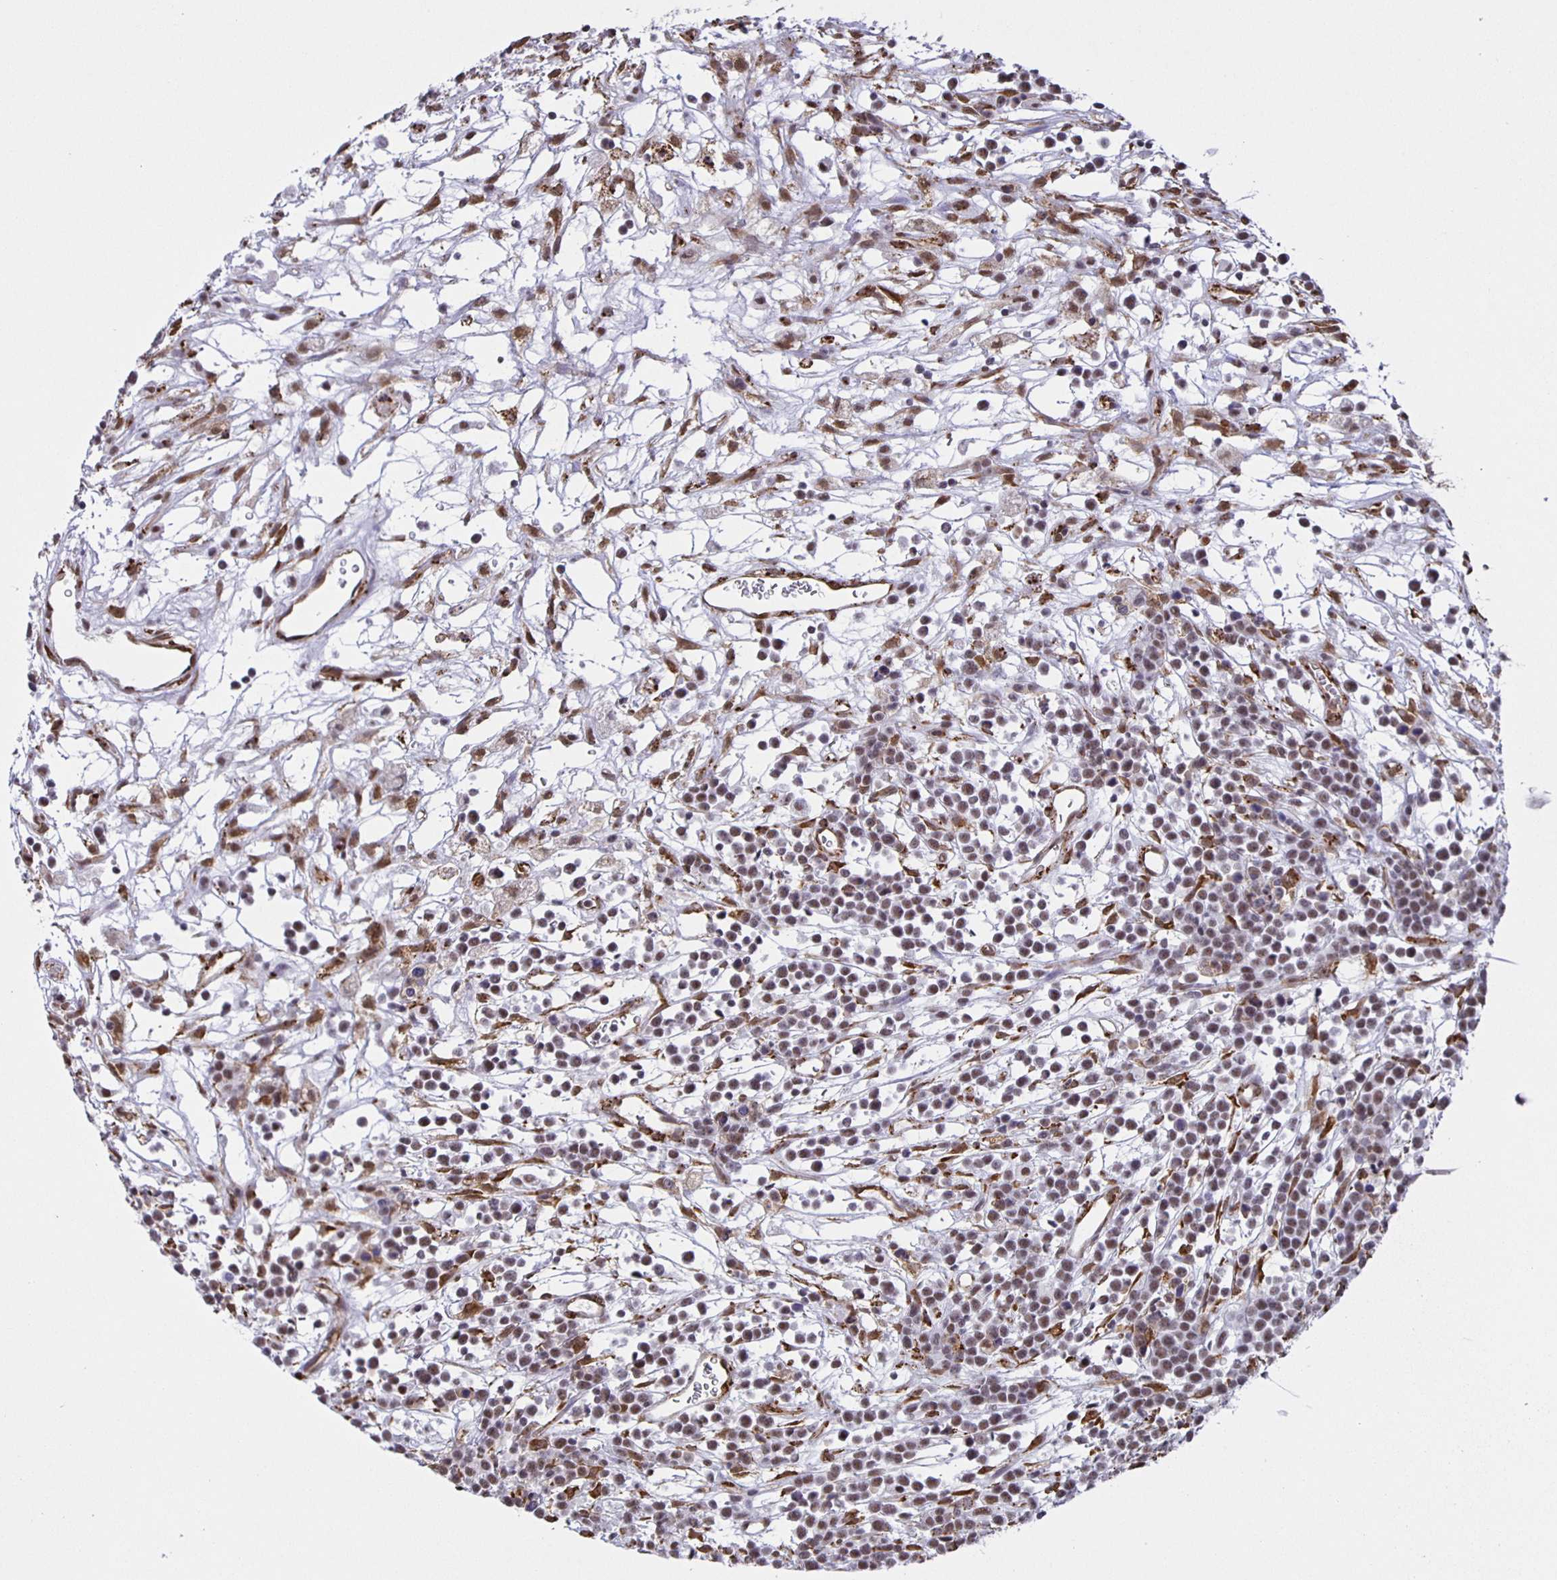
{"staining": {"intensity": "weak", "quantity": "25%-75%", "location": "nuclear"}, "tissue": "lymphoma", "cell_type": "Tumor cells", "image_type": "cancer", "snomed": [{"axis": "morphology", "description": "Malignant lymphoma, non-Hodgkin's type, High grade"}, {"axis": "topography", "description": "Ovary"}], "caption": "An immunohistochemistry photomicrograph of tumor tissue is shown. Protein staining in brown highlights weak nuclear positivity in high-grade malignant lymphoma, non-Hodgkin's type within tumor cells.", "gene": "ZRANB2", "patient": {"sex": "female", "age": 56}}